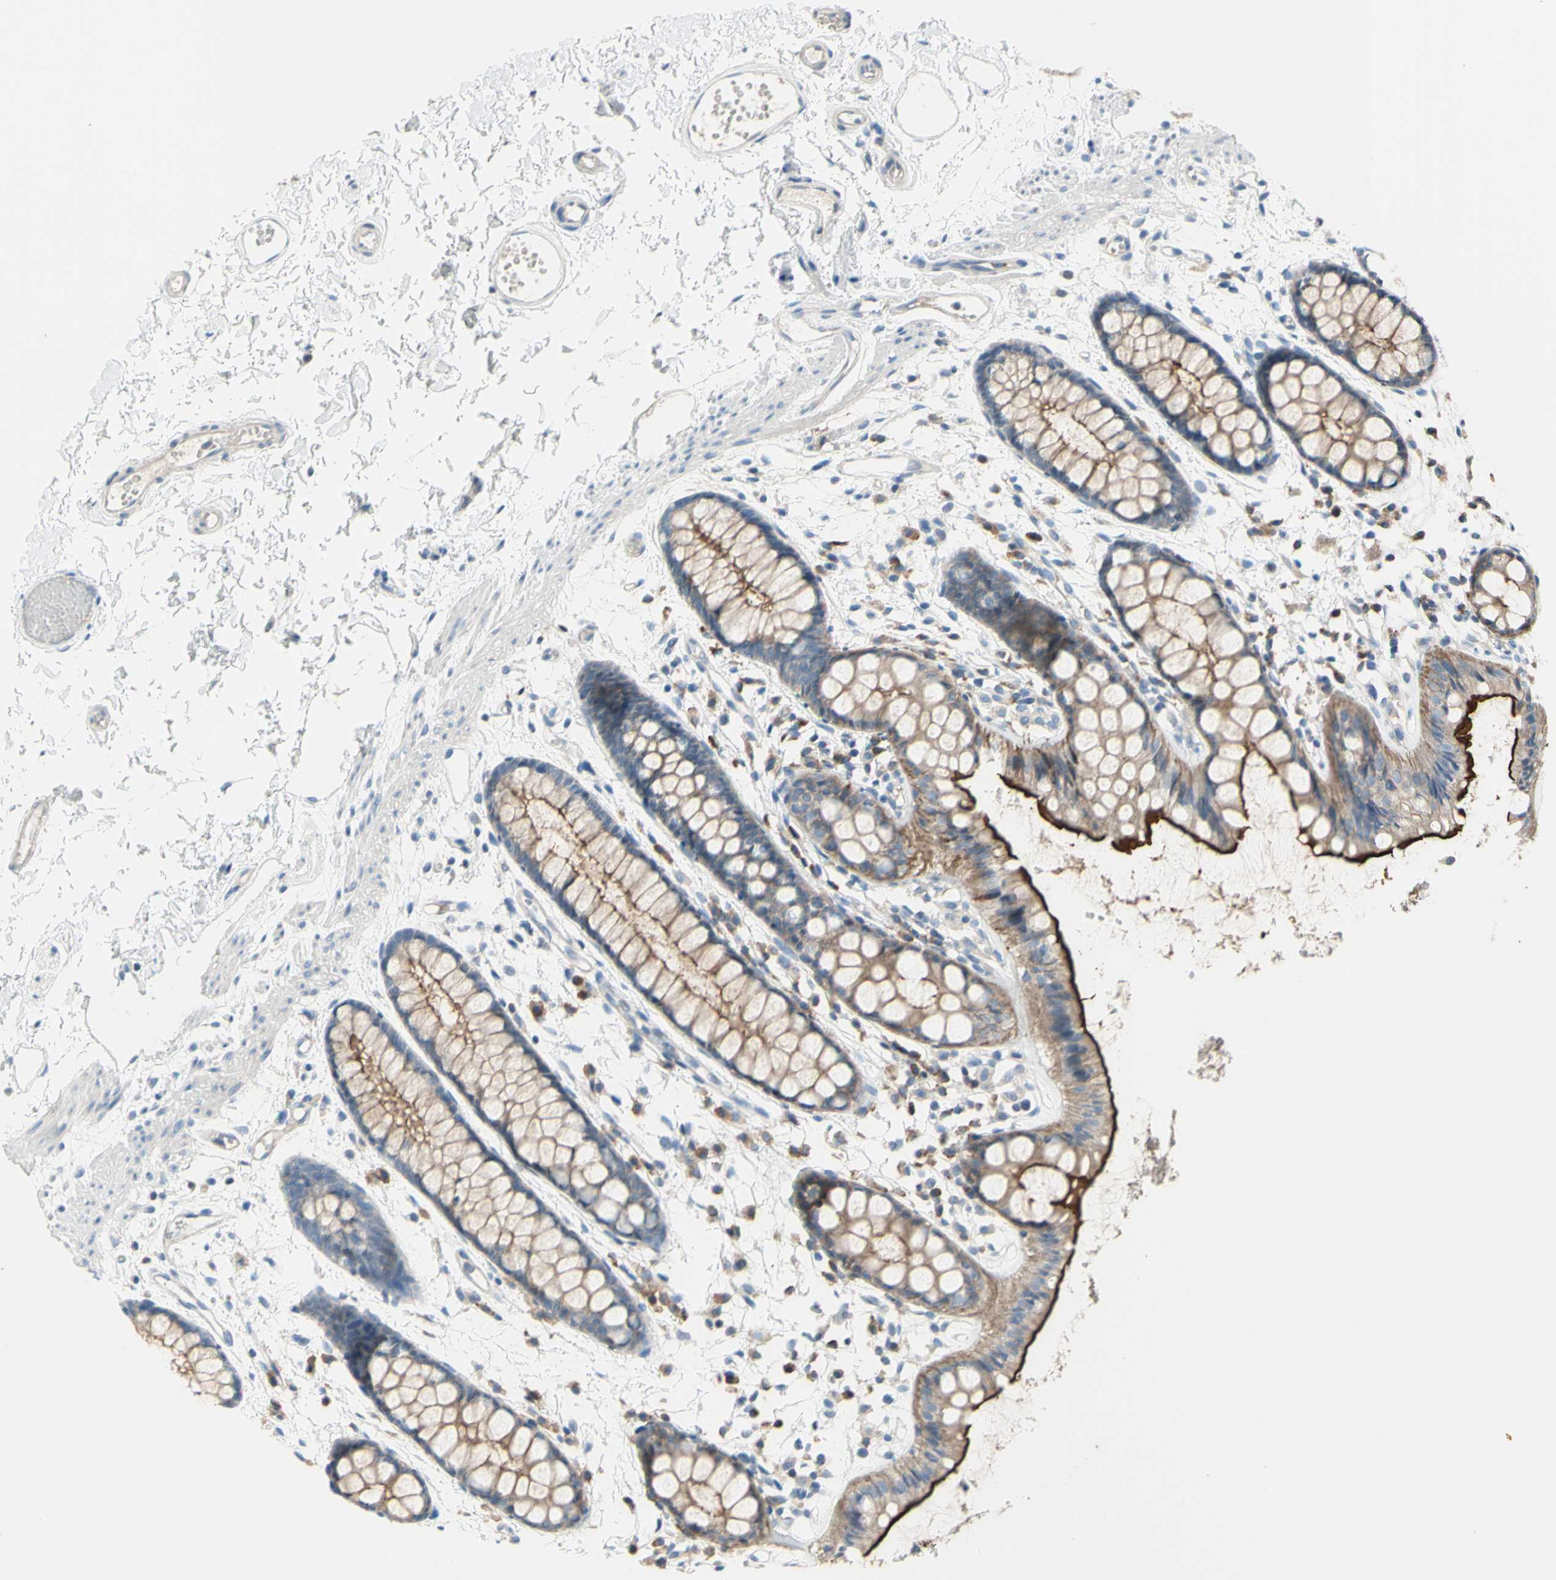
{"staining": {"intensity": "strong", "quantity": ">75%", "location": "cytoplasmic/membranous"}, "tissue": "rectum", "cell_type": "Glandular cells", "image_type": "normal", "snomed": [{"axis": "morphology", "description": "Normal tissue, NOS"}, {"axis": "topography", "description": "Rectum"}], "caption": "IHC of benign rectum shows high levels of strong cytoplasmic/membranous expression in about >75% of glandular cells.", "gene": "MUC1", "patient": {"sex": "female", "age": 66}}